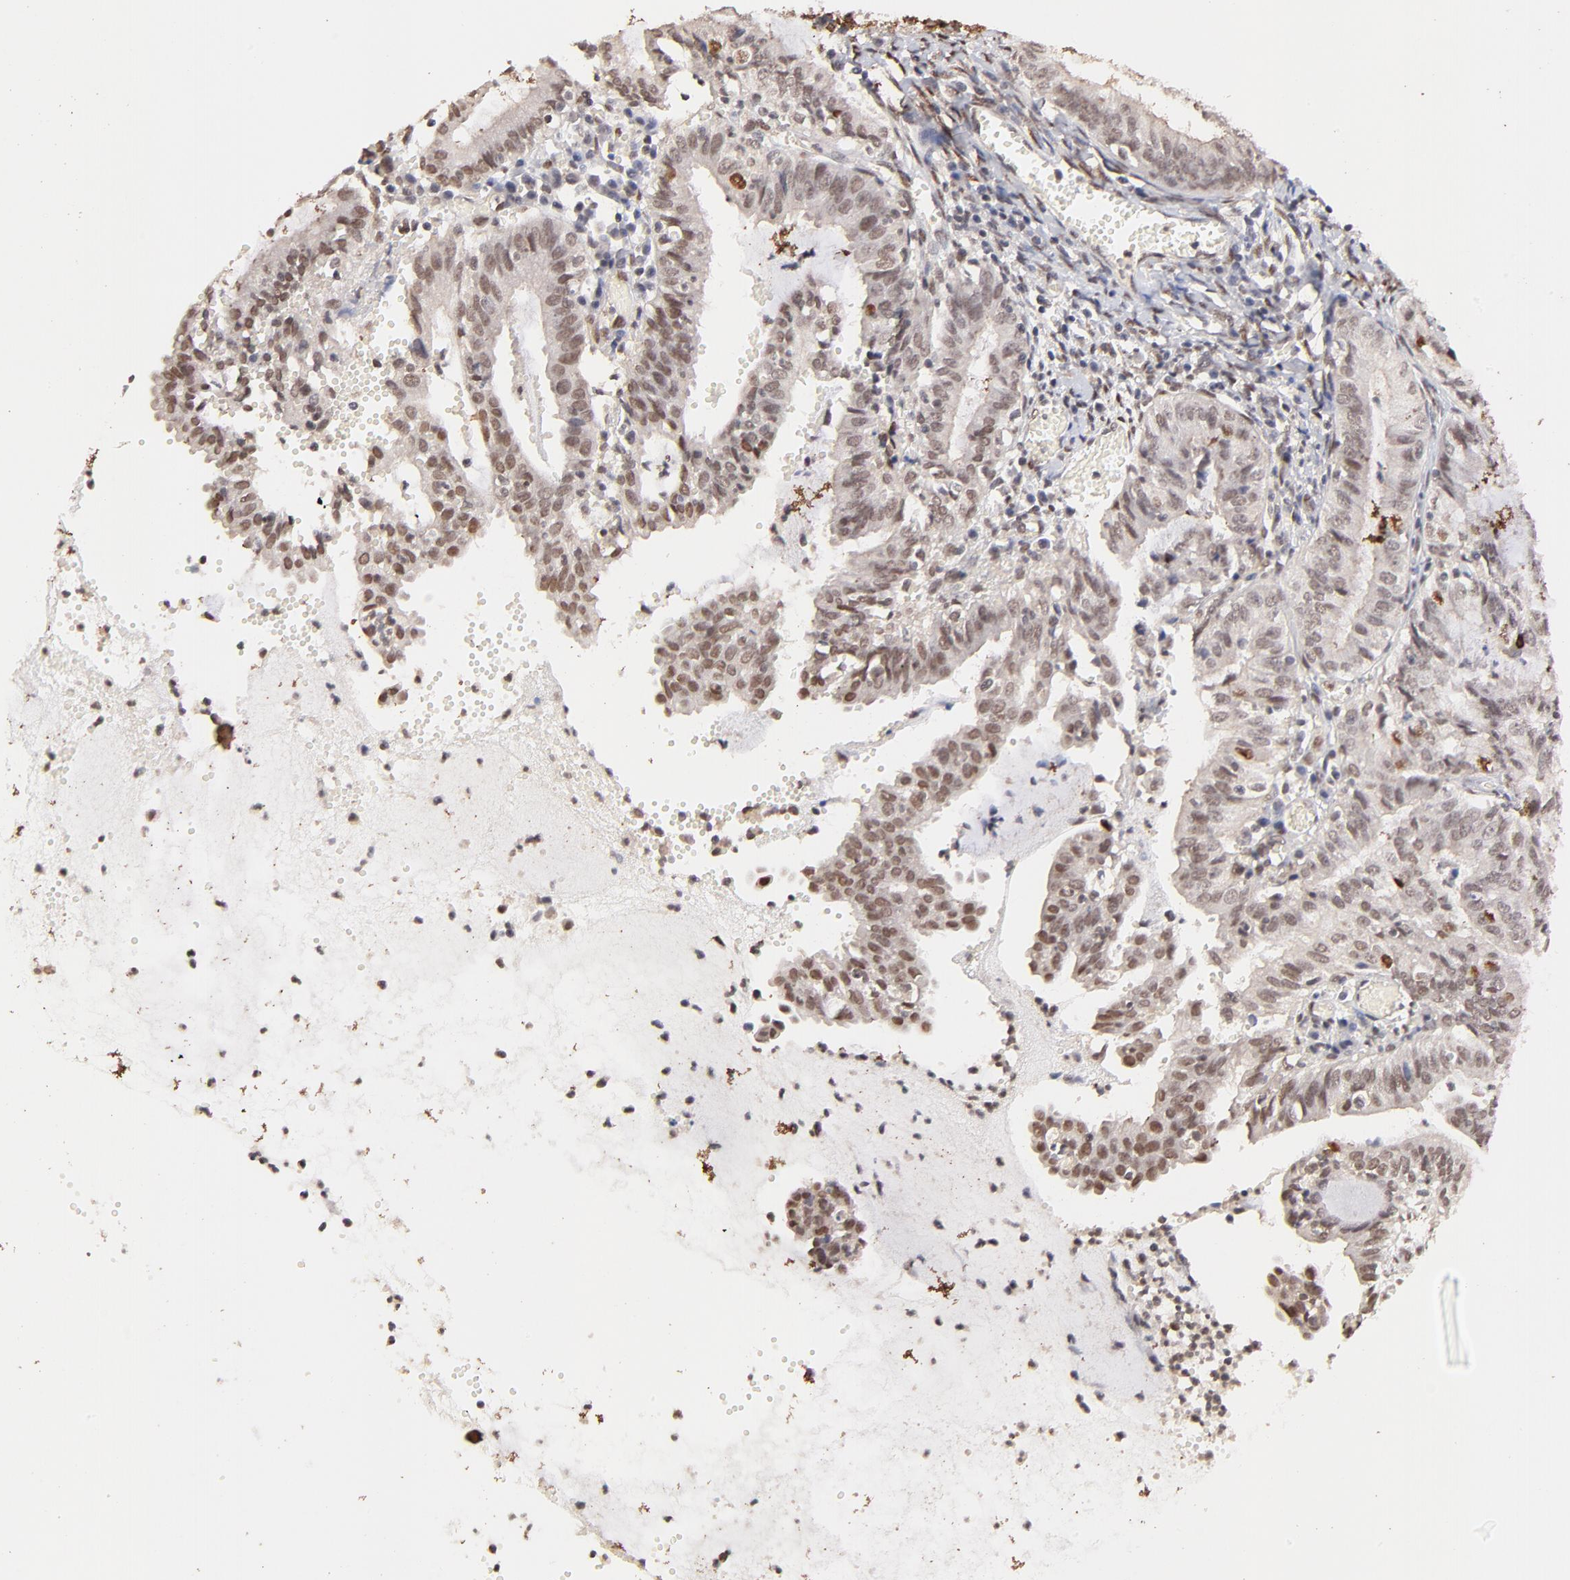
{"staining": {"intensity": "weak", "quantity": ">75%", "location": "cytoplasmic/membranous,nuclear"}, "tissue": "endometrial cancer", "cell_type": "Tumor cells", "image_type": "cancer", "snomed": [{"axis": "morphology", "description": "Adenocarcinoma, NOS"}, {"axis": "topography", "description": "Endometrium"}], "caption": "Immunohistochemistry (IHC) of human endometrial adenocarcinoma exhibits low levels of weak cytoplasmic/membranous and nuclear positivity in approximately >75% of tumor cells. (DAB (3,3'-diaminobenzidine) IHC with brightfield microscopy, high magnification).", "gene": "ZFP92", "patient": {"sex": "female", "age": 66}}